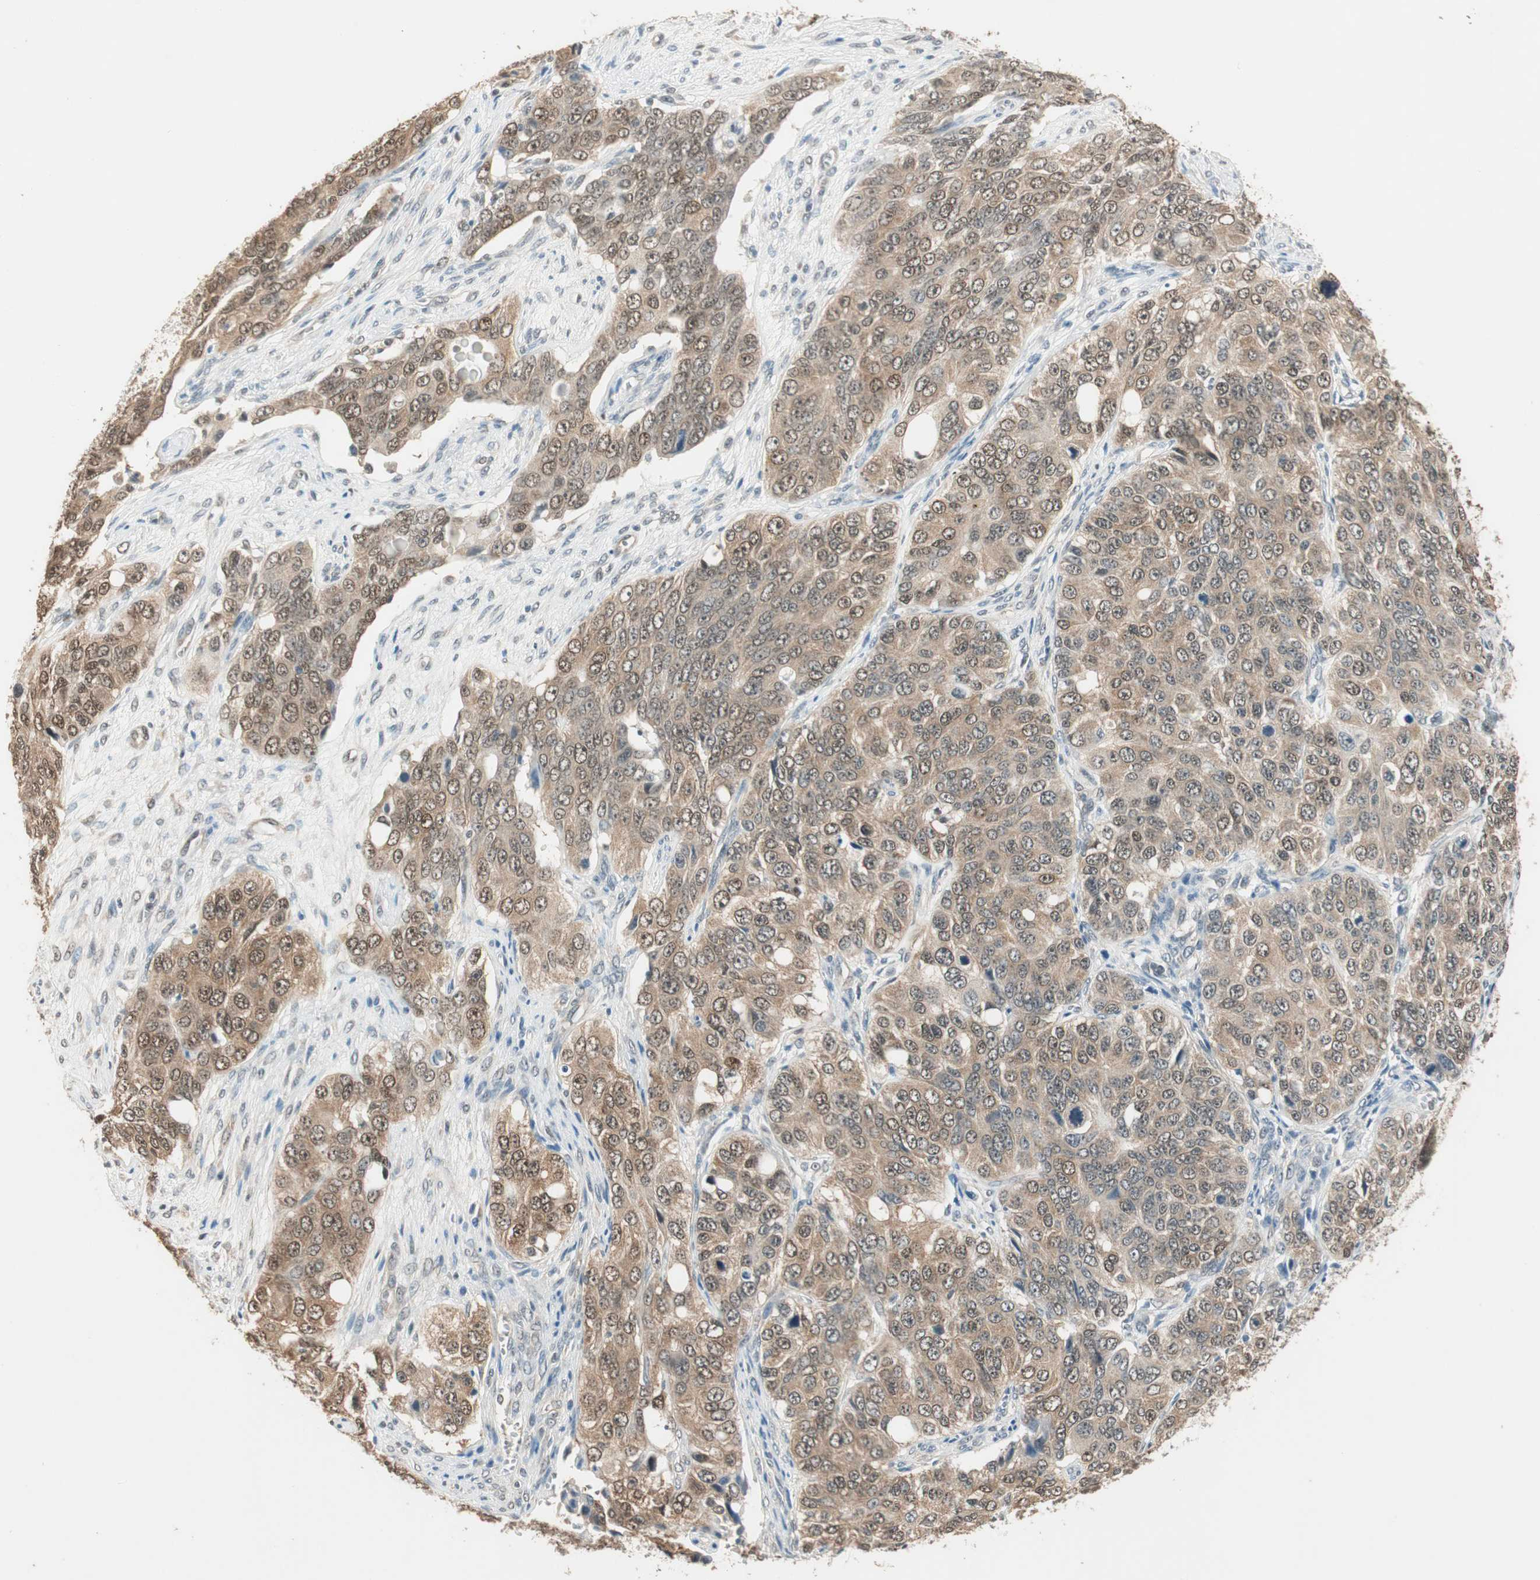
{"staining": {"intensity": "moderate", "quantity": ">75%", "location": "cytoplasmic/membranous"}, "tissue": "ovarian cancer", "cell_type": "Tumor cells", "image_type": "cancer", "snomed": [{"axis": "morphology", "description": "Carcinoma, endometroid"}, {"axis": "topography", "description": "Ovary"}], "caption": "Immunohistochemistry (IHC) of ovarian cancer (endometroid carcinoma) demonstrates medium levels of moderate cytoplasmic/membranous positivity in approximately >75% of tumor cells.", "gene": "USP5", "patient": {"sex": "female", "age": 51}}